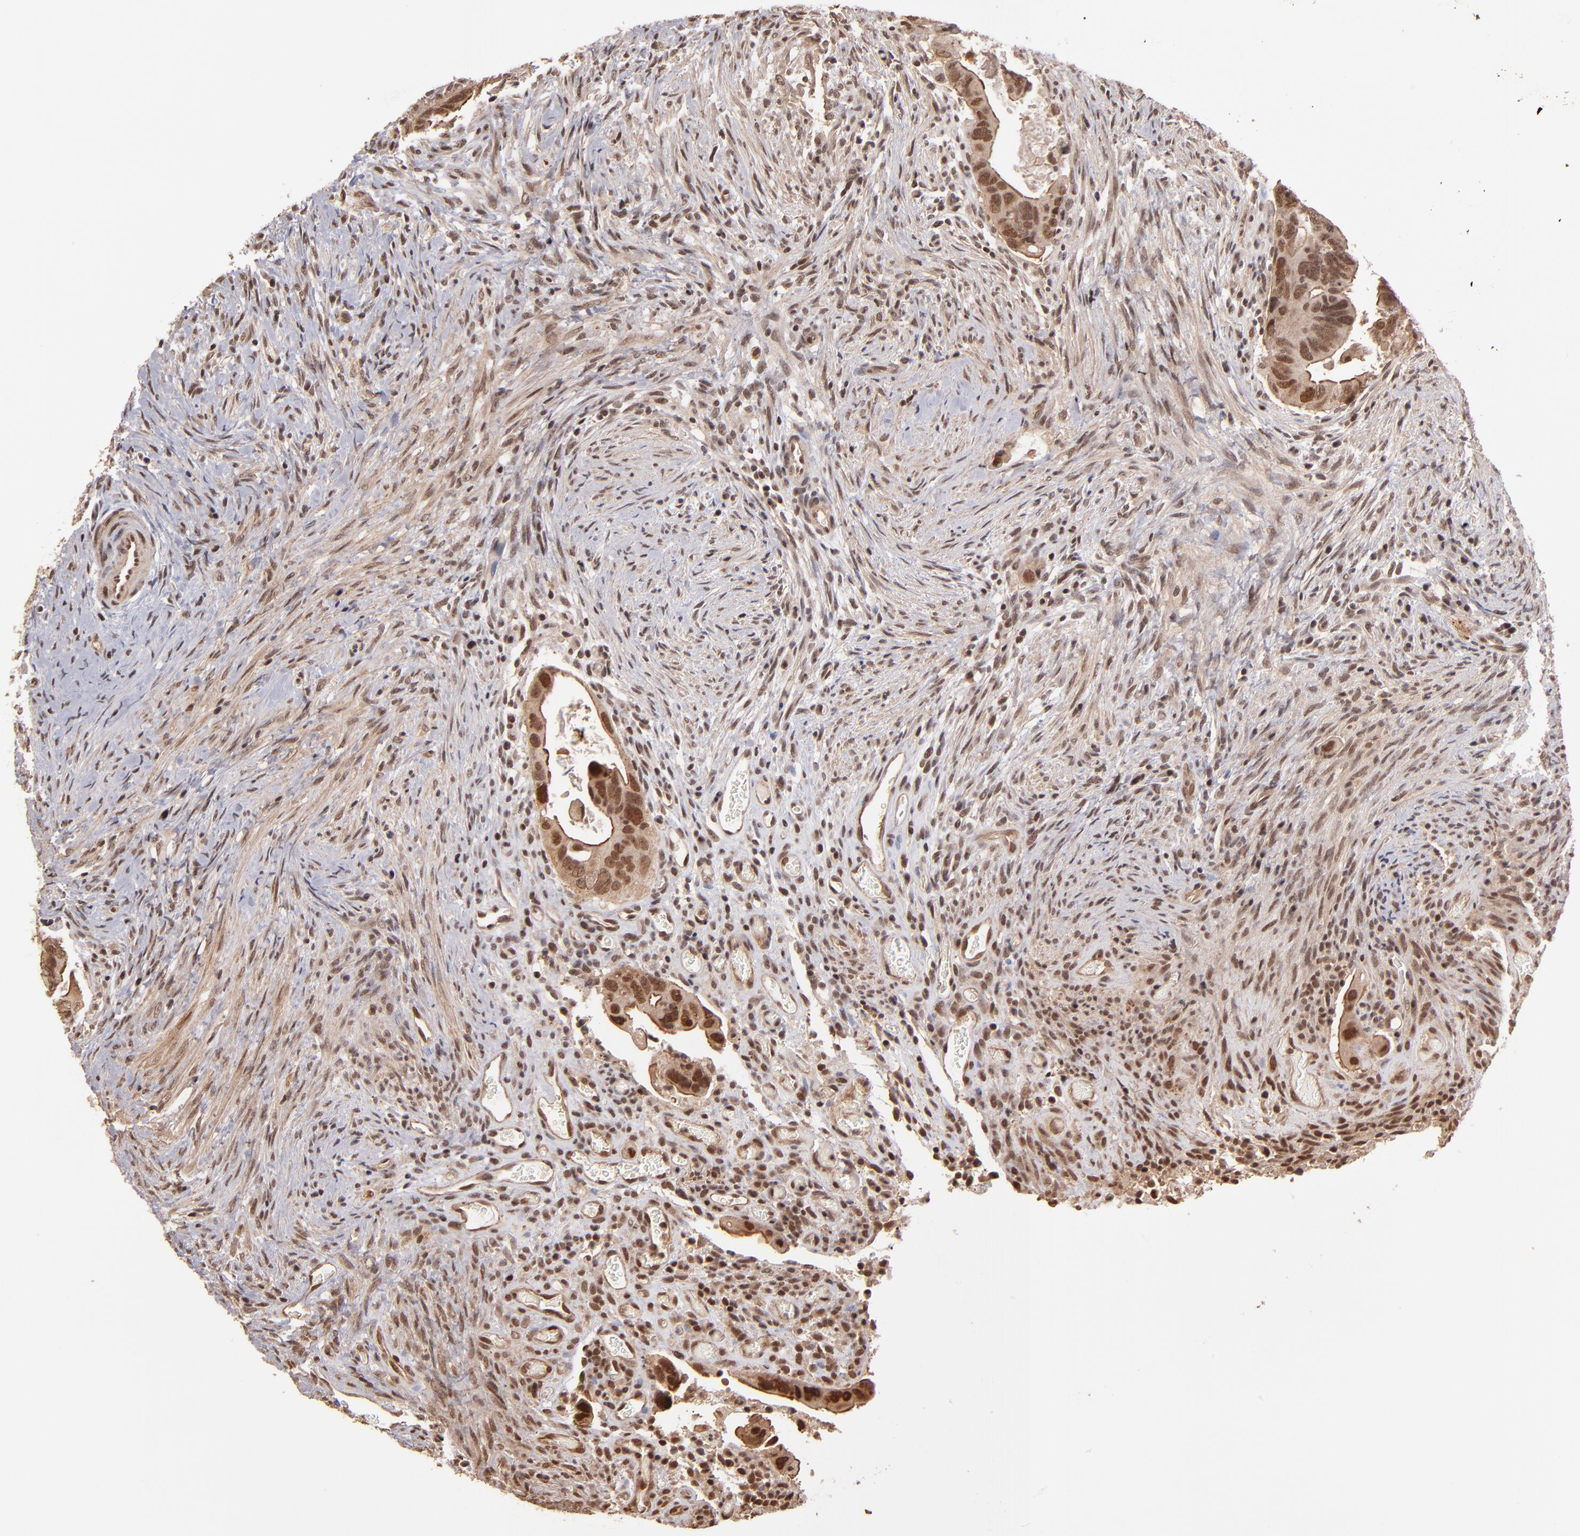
{"staining": {"intensity": "moderate", "quantity": ">75%", "location": "nuclear"}, "tissue": "colorectal cancer", "cell_type": "Tumor cells", "image_type": "cancer", "snomed": [{"axis": "morphology", "description": "Adenocarcinoma, NOS"}, {"axis": "topography", "description": "Rectum"}], "caption": "Colorectal cancer tissue reveals moderate nuclear expression in about >75% of tumor cells, visualized by immunohistochemistry.", "gene": "TERF2", "patient": {"sex": "male", "age": 53}}